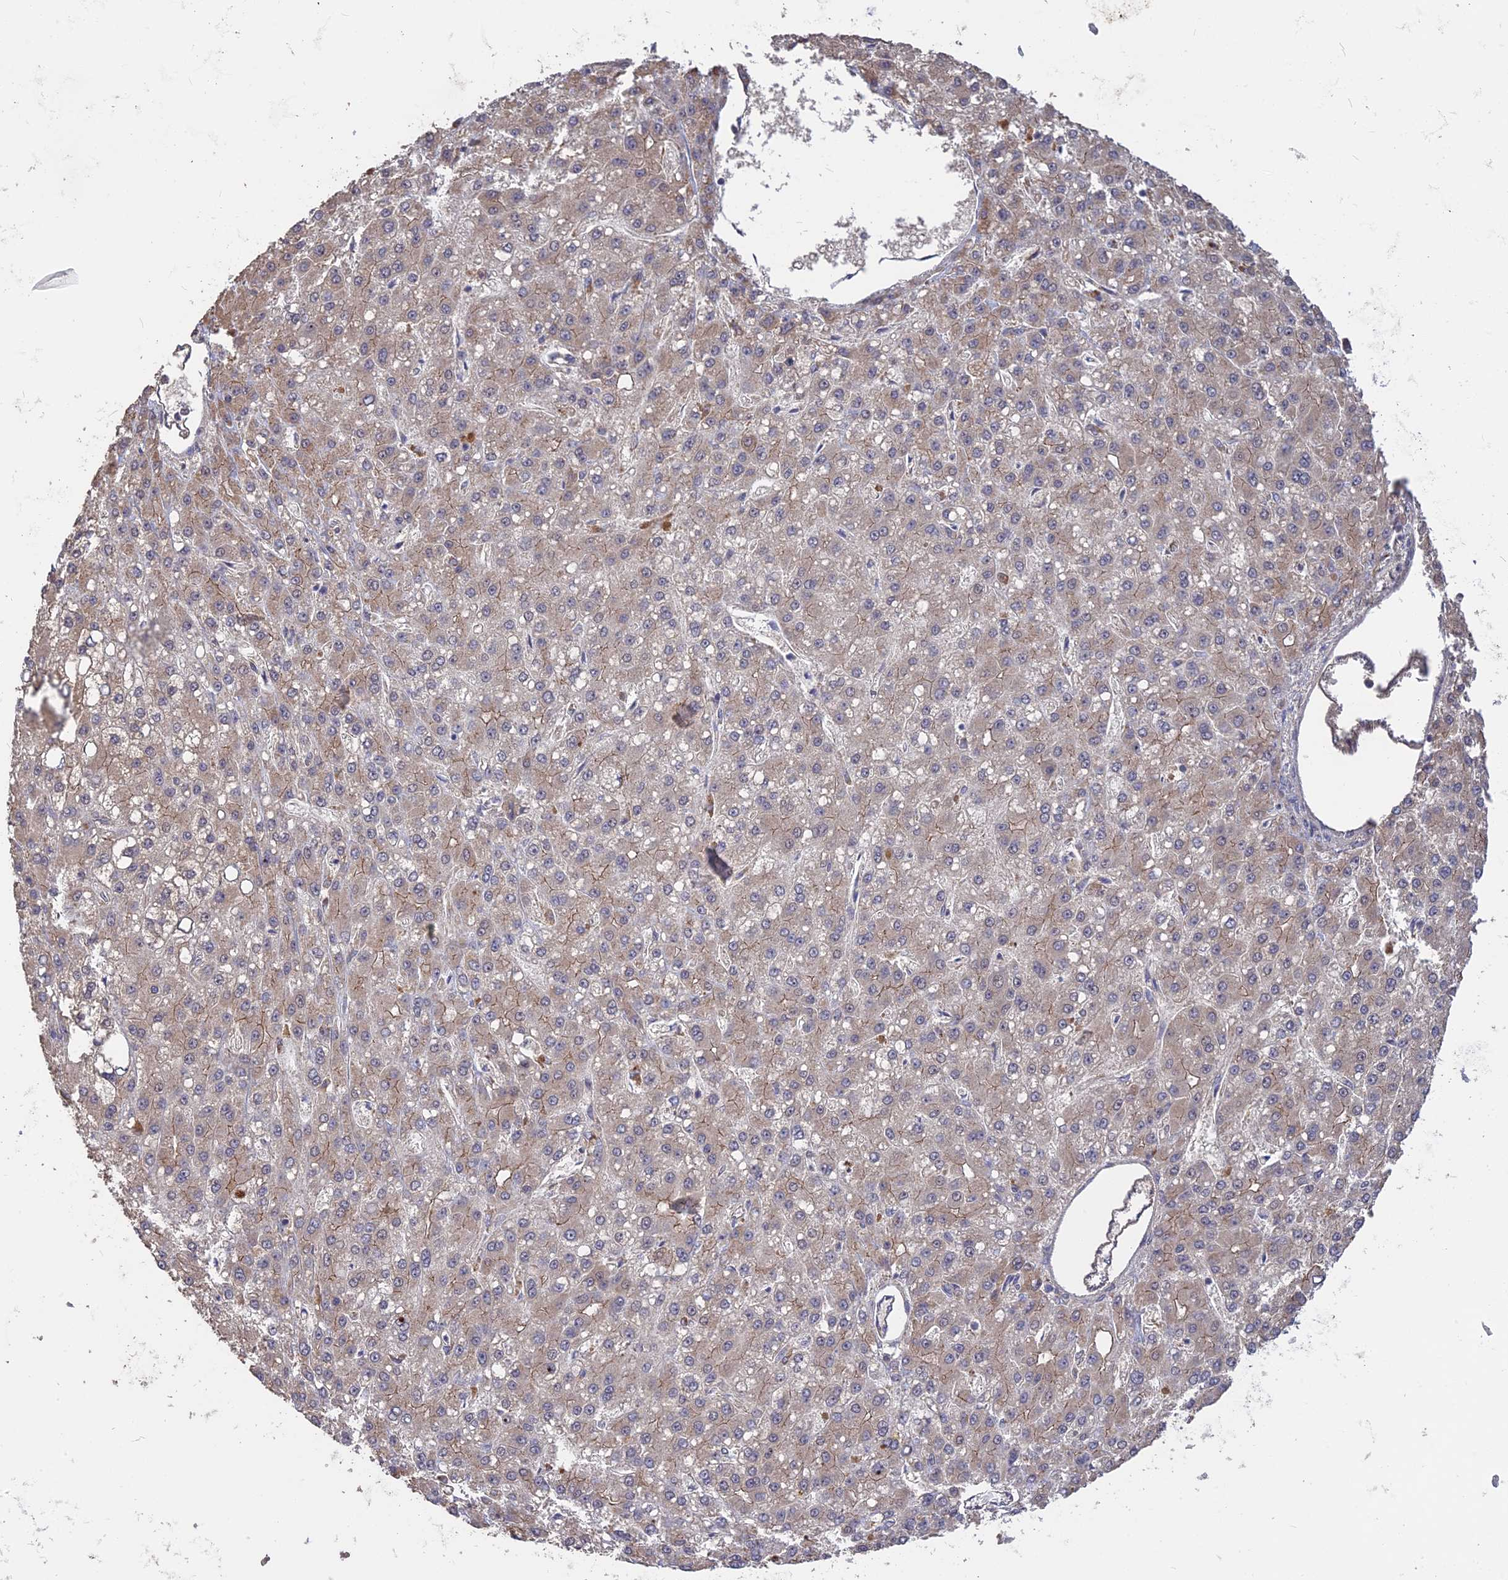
{"staining": {"intensity": "moderate", "quantity": "<25%", "location": "cytoplasmic/membranous"}, "tissue": "liver cancer", "cell_type": "Tumor cells", "image_type": "cancer", "snomed": [{"axis": "morphology", "description": "Carcinoma, Hepatocellular, NOS"}, {"axis": "topography", "description": "Liver"}], "caption": "A brown stain labels moderate cytoplasmic/membranous staining of a protein in human hepatocellular carcinoma (liver) tumor cells. The staining was performed using DAB (3,3'-diaminobenzidine), with brown indicating positive protein expression. Nuclei are stained blue with hematoxylin.", "gene": "ARHGAP40", "patient": {"sex": "male", "age": 67}}